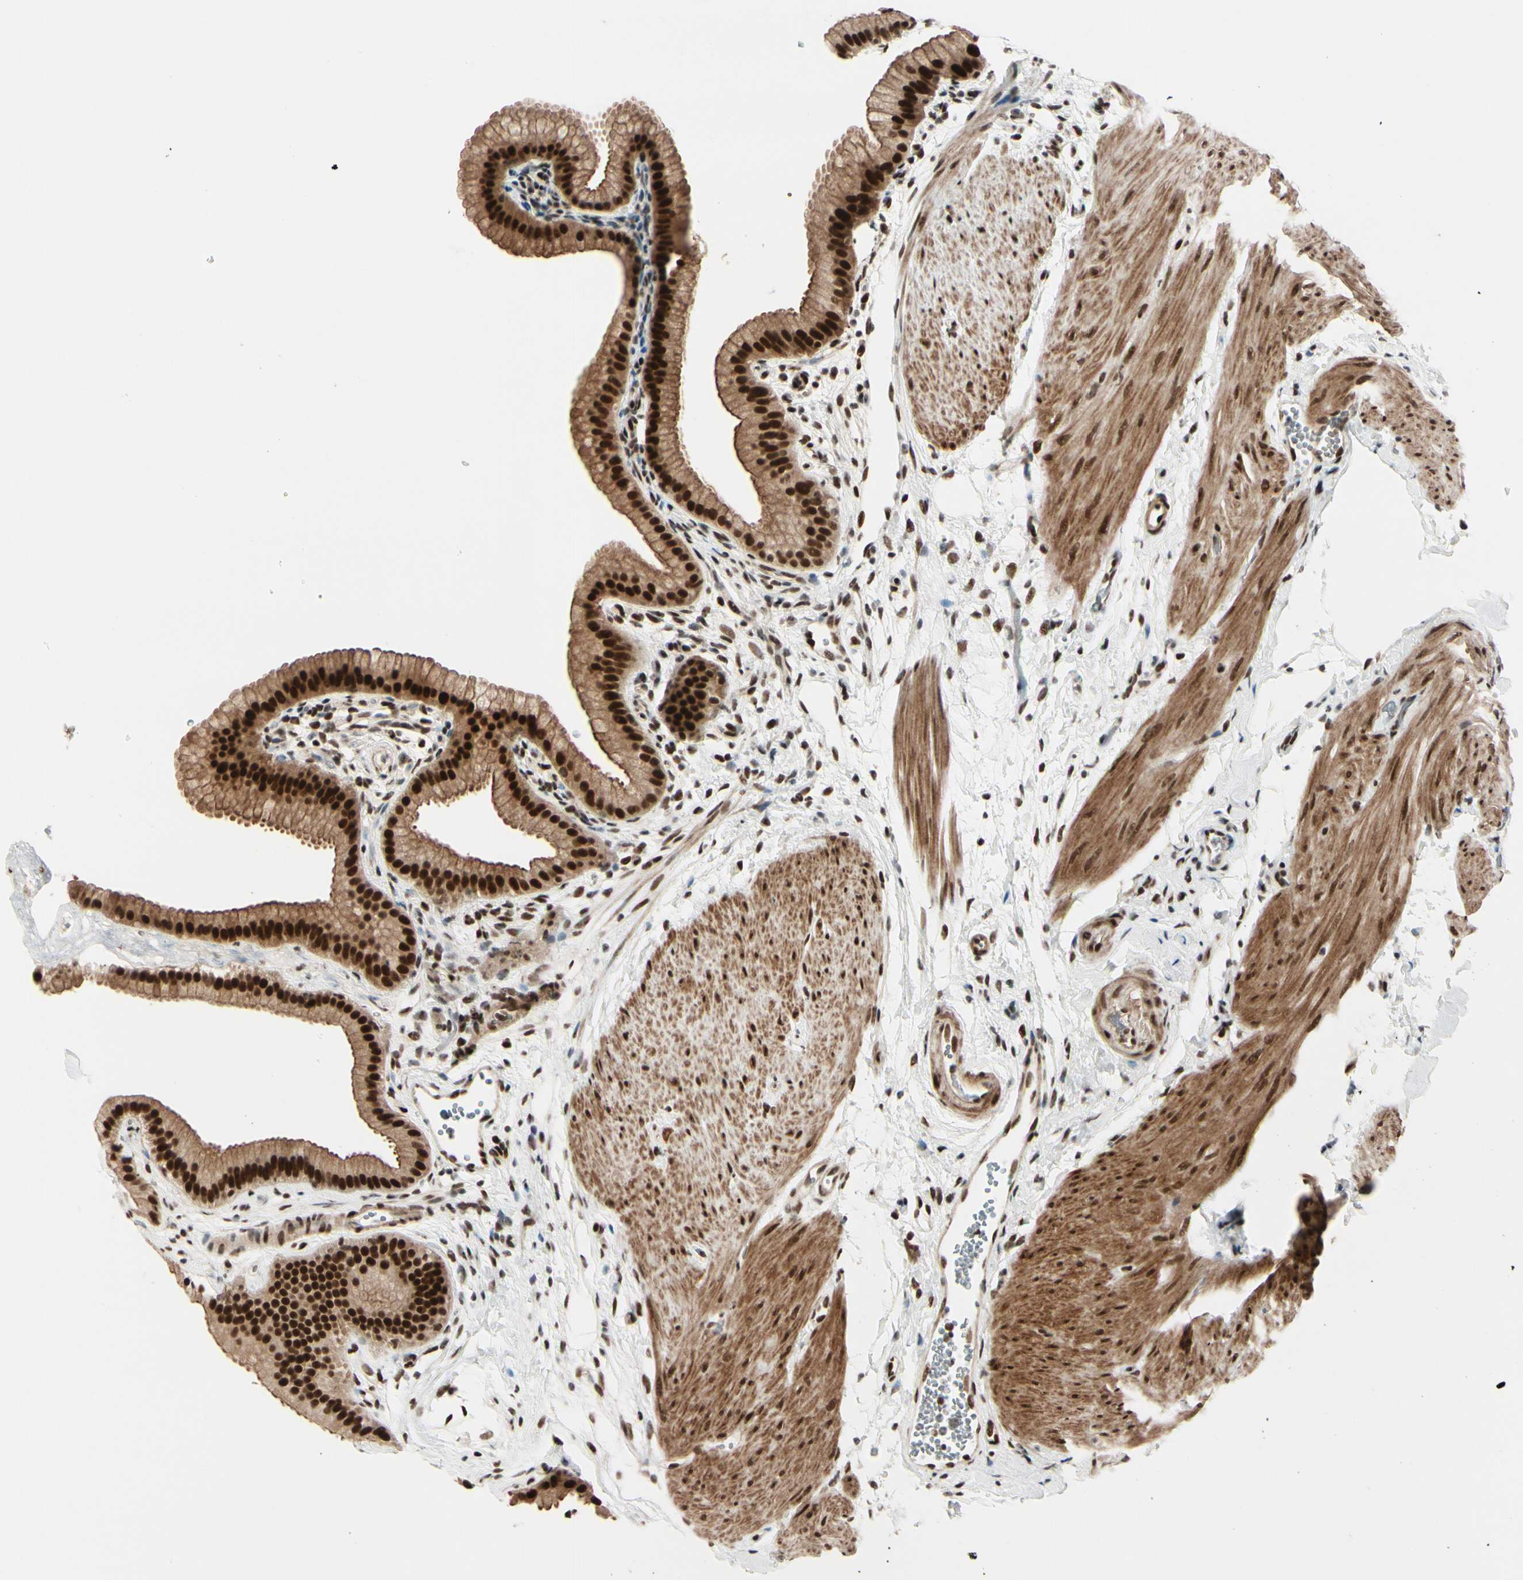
{"staining": {"intensity": "strong", "quantity": ">75%", "location": "cytoplasmic/membranous,nuclear"}, "tissue": "gallbladder", "cell_type": "Glandular cells", "image_type": "normal", "snomed": [{"axis": "morphology", "description": "Normal tissue, NOS"}, {"axis": "topography", "description": "Gallbladder"}], "caption": "Approximately >75% of glandular cells in benign human gallbladder reveal strong cytoplasmic/membranous,nuclear protein positivity as visualized by brown immunohistochemical staining.", "gene": "CHAMP1", "patient": {"sex": "female", "age": 64}}